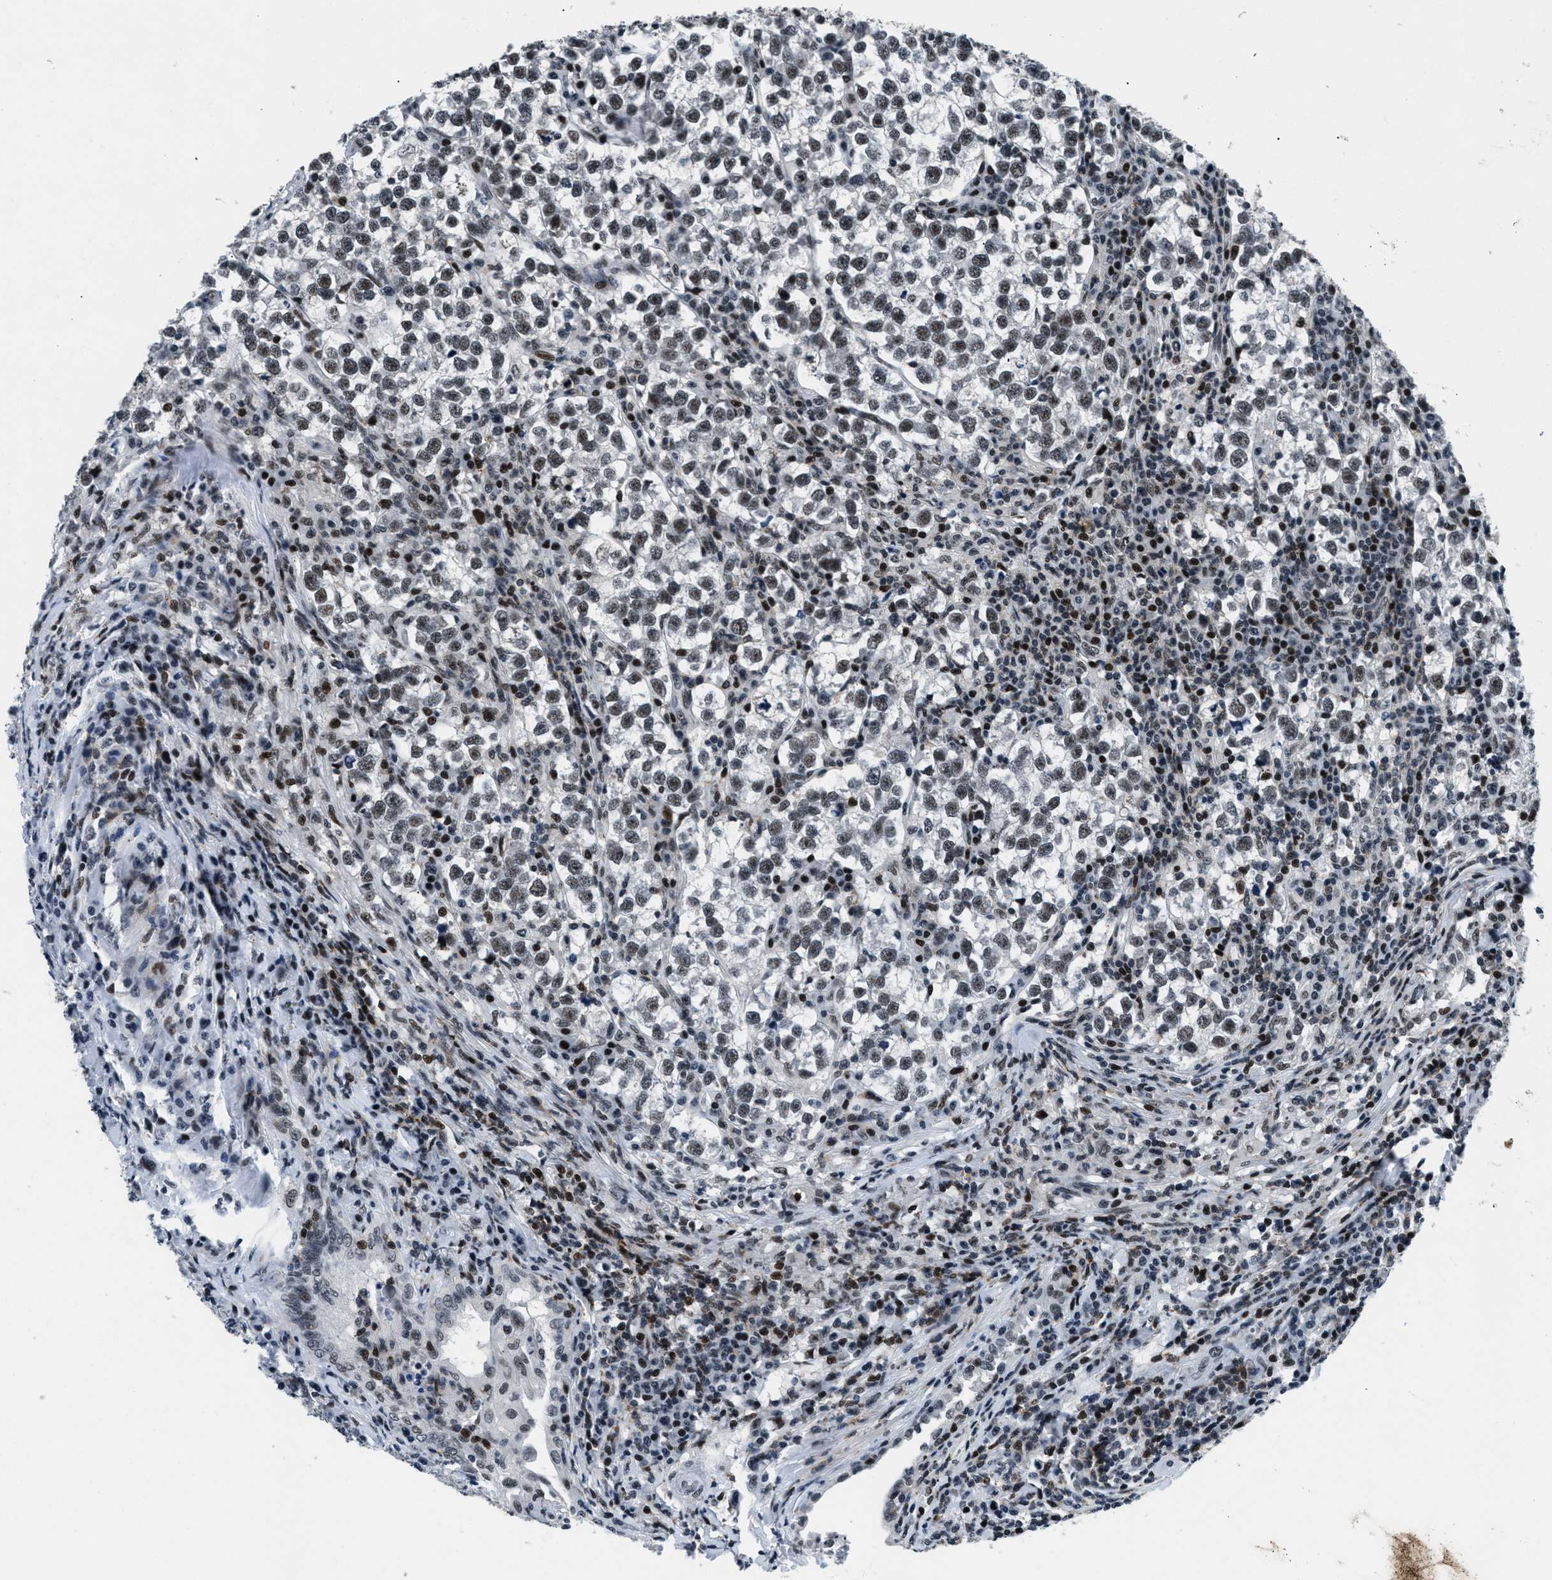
{"staining": {"intensity": "strong", "quantity": ">75%", "location": "nuclear"}, "tissue": "testis cancer", "cell_type": "Tumor cells", "image_type": "cancer", "snomed": [{"axis": "morphology", "description": "Normal tissue, NOS"}, {"axis": "morphology", "description": "Seminoma, NOS"}, {"axis": "topography", "description": "Testis"}], "caption": "IHC of testis seminoma reveals high levels of strong nuclear positivity in about >75% of tumor cells.", "gene": "SMARCB1", "patient": {"sex": "male", "age": 43}}